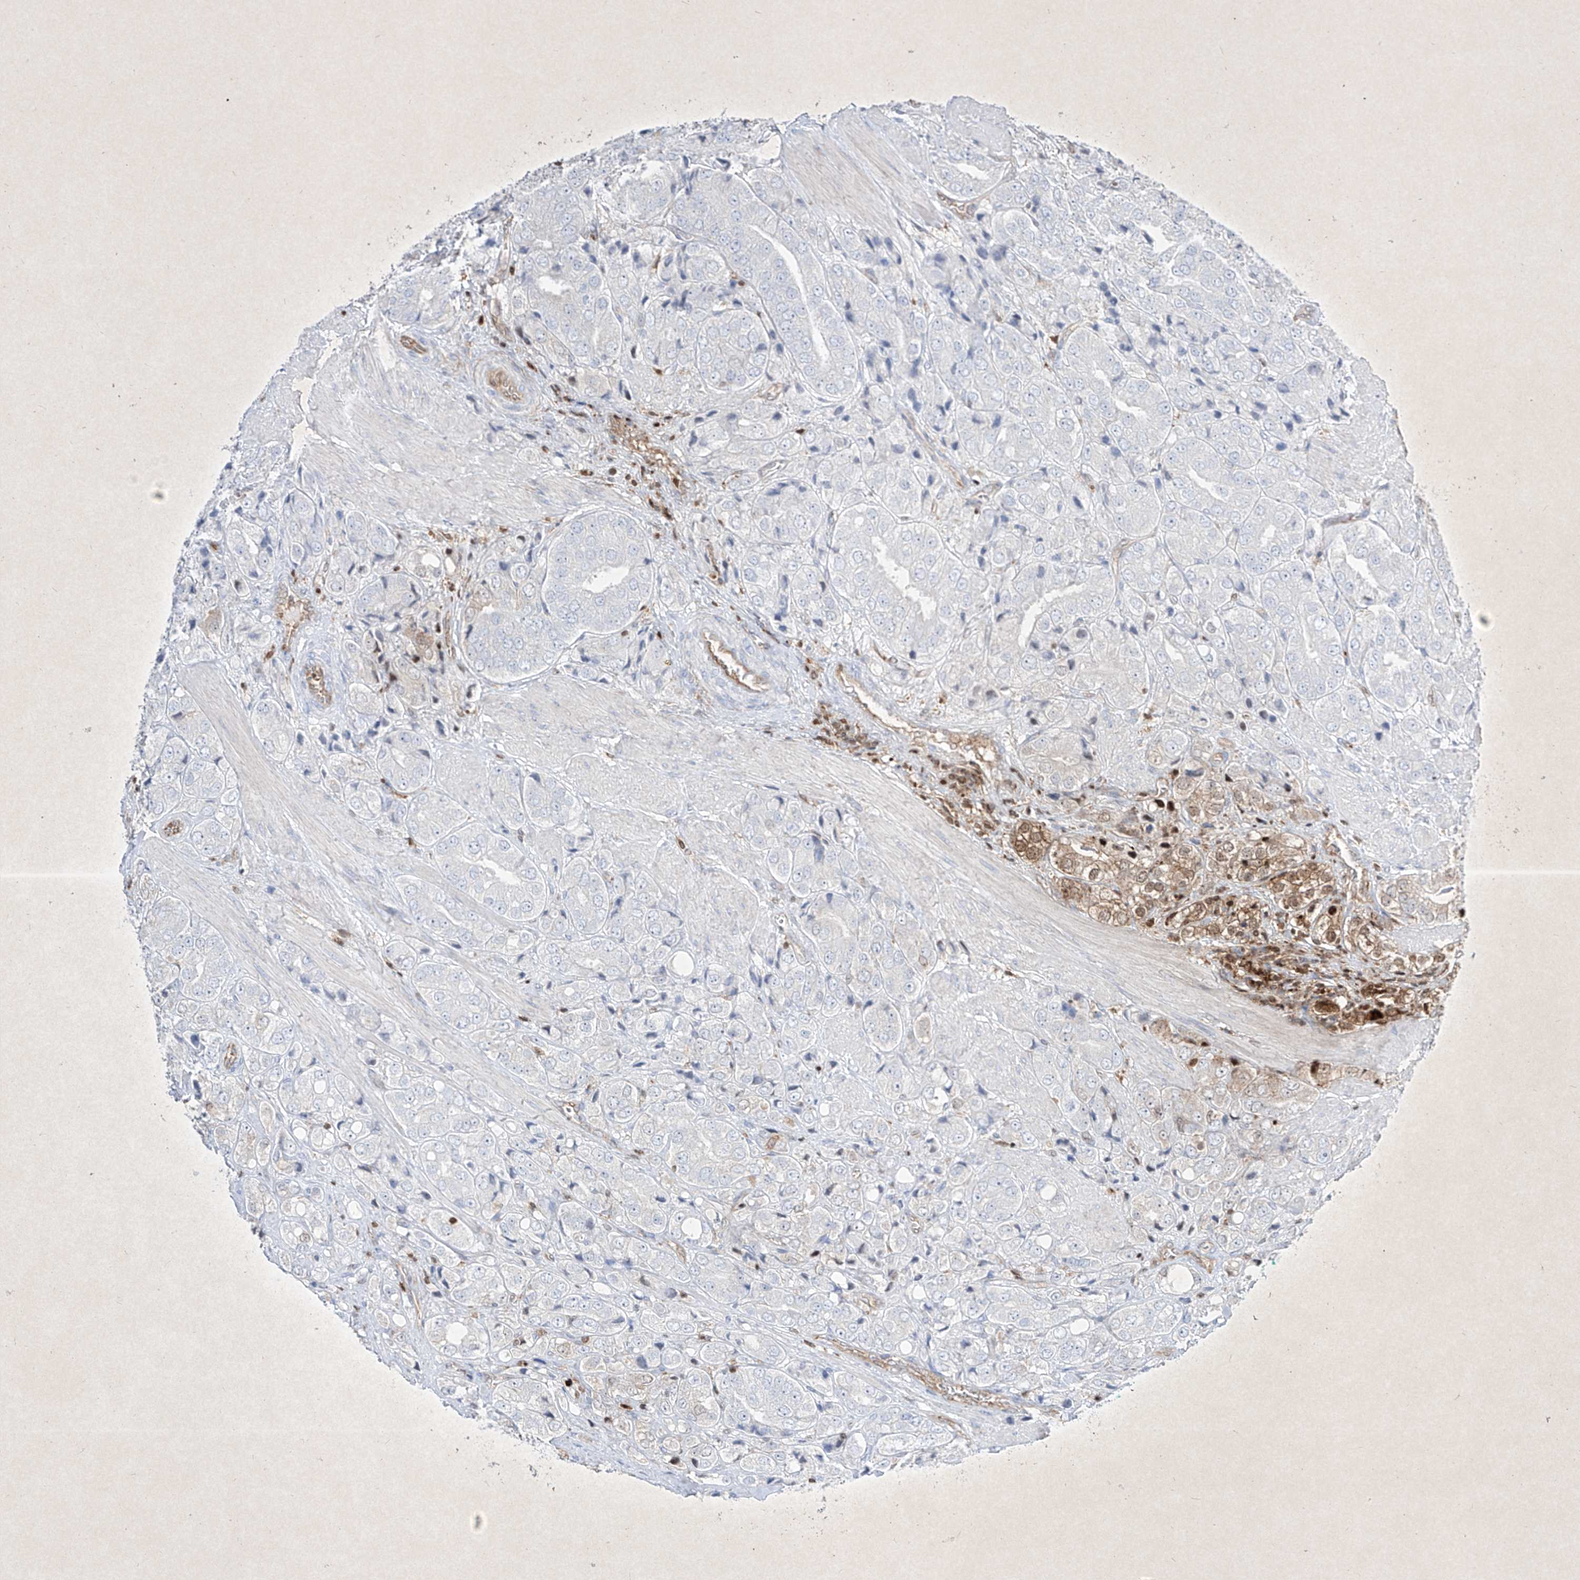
{"staining": {"intensity": "negative", "quantity": "none", "location": "none"}, "tissue": "prostate cancer", "cell_type": "Tumor cells", "image_type": "cancer", "snomed": [{"axis": "morphology", "description": "Adenocarcinoma, High grade"}, {"axis": "topography", "description": "Prostate"}], "caption": "IHC of human prostate cancer (high-grade adenocarcinoma) exhibits no expression in tumor cells. Nuclei are stained in blue.", "gene": "PSMB10", "patient": {"sex": "male", "age": 50}}